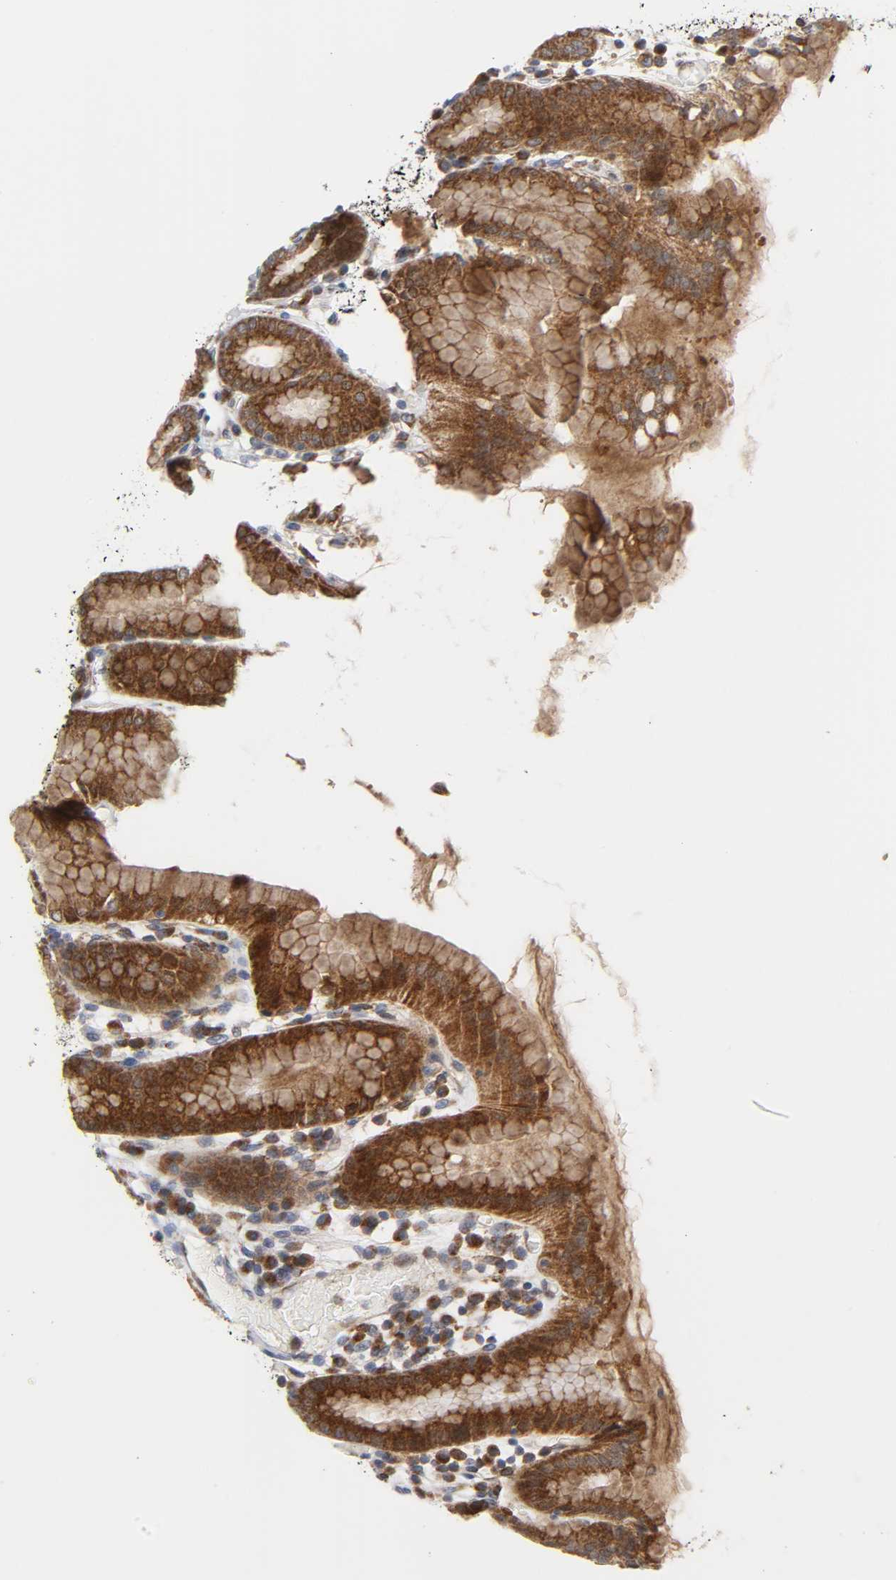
{"staining": {"intensity": "strong", "quantity": ">75%", "location": "cytoplasmic/membranous"}, "tissue": "stomach", "cell_type": "Glandular cells", "image_type": "normal", "snomed": [{"axis": "morphology", "description": "Normal tissue, NOS"}, {"axis": "topography", "description": "Stomach, upper"}], "caption": "Stomach stained with IHC shows strong cytoplasmic/membranous expression in approximately >75% of glandular cells.", "gene": "BAX", "patient": {"sex": "male", "age": 68}}